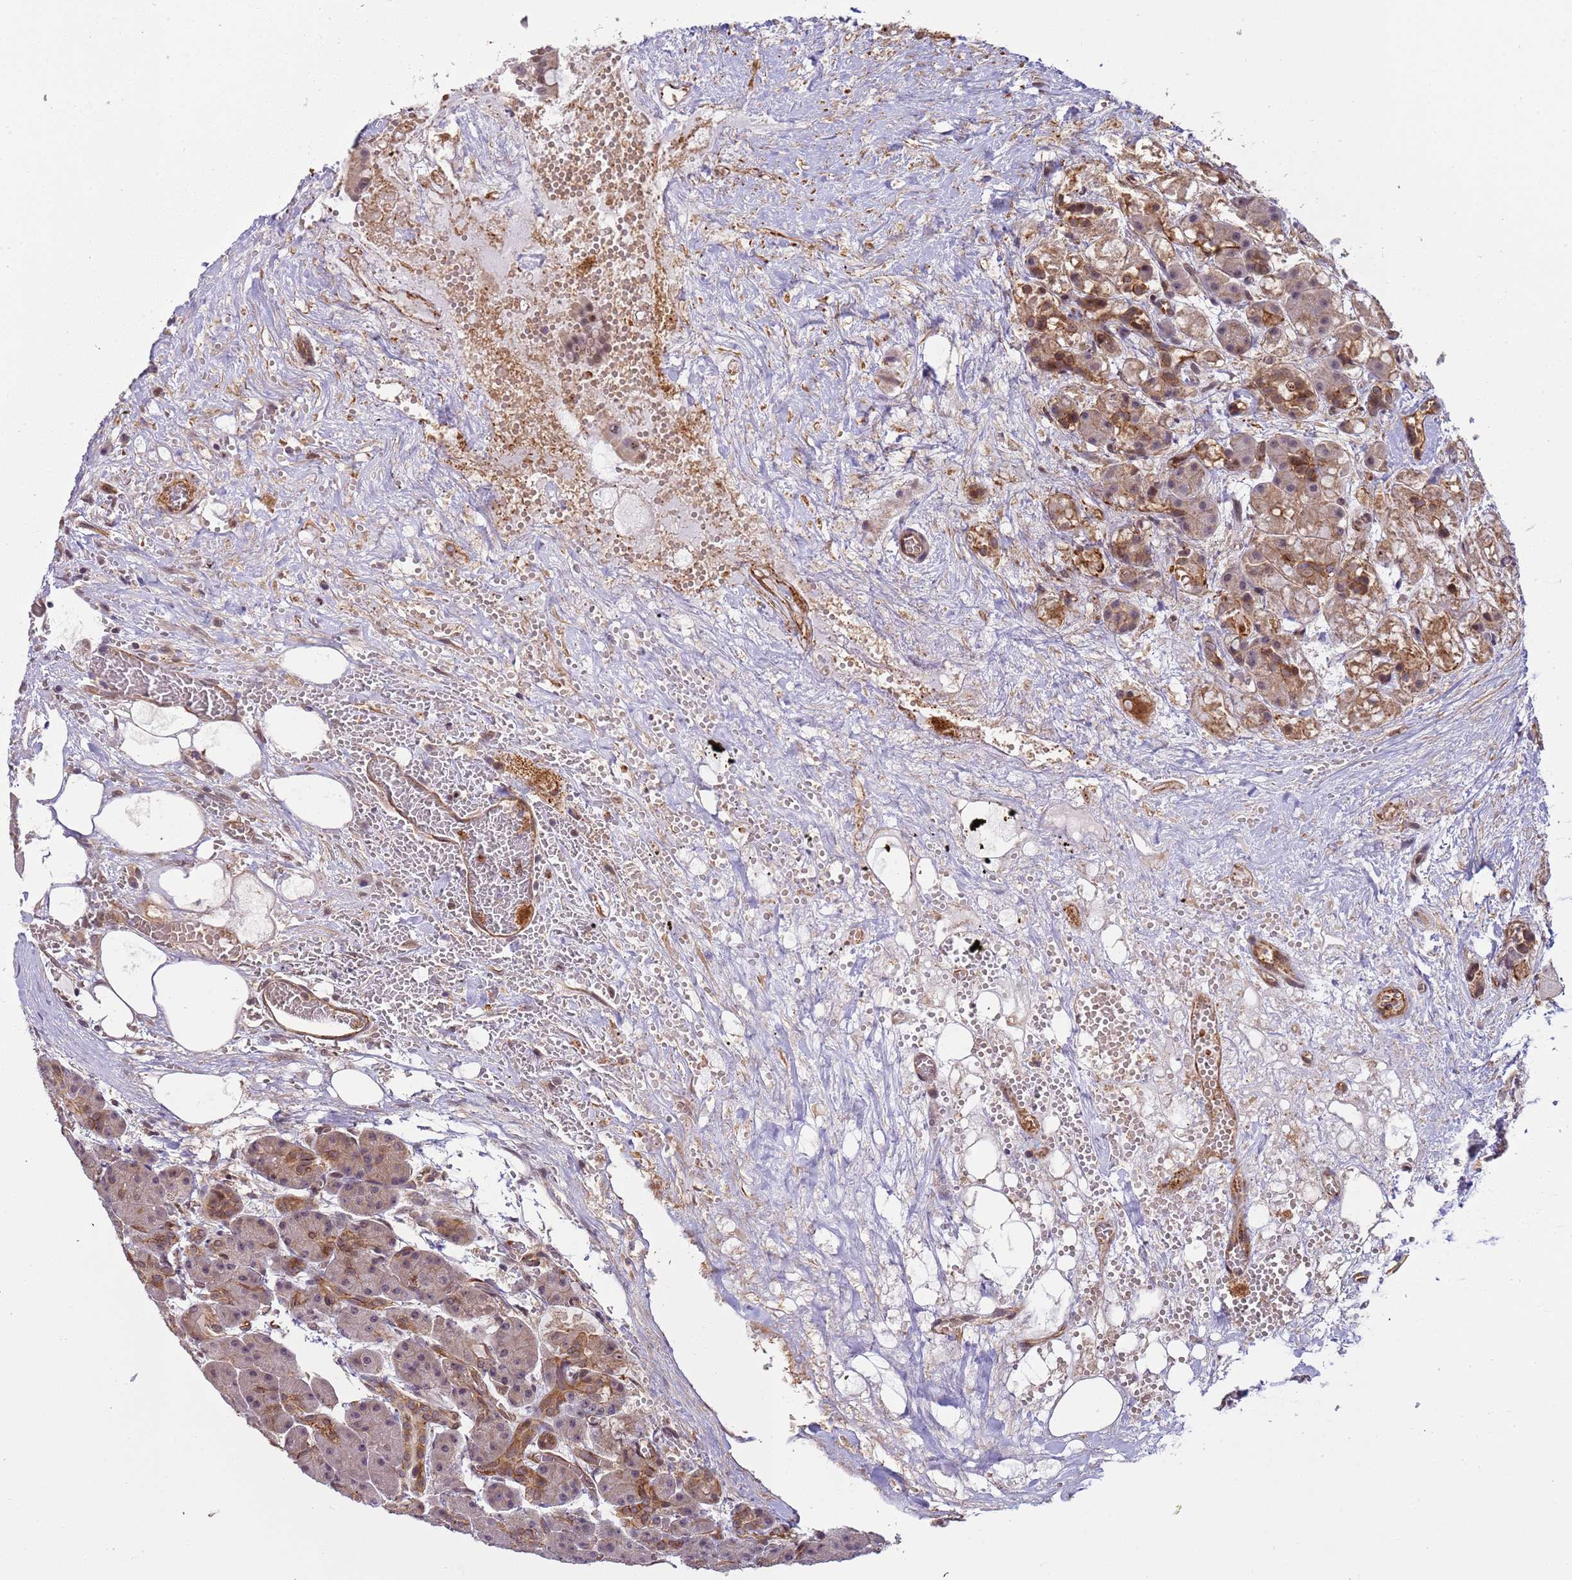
{"staining": {"intensity": "moderate", "quantity": "25%-75%", "location": "cytoplasmic/membranous,nuclear"}, "tissue": "pancreas", "cell_type": "Exocrine glandular cells", "image_type": "normal", "snomed": [{"axis": "morphology", "description": "Normal tissue, NOS"}, {"axis": "topography", "description": "Pancreas"}], "caption": "Immunohistochemical staining of benign human pancreas shows moderate cytoplasmic/membranous,nuclear protein expression in approximately 25%-75% of exocrine glandular cells. (DAB IHC with brightfield microscopy, high magnification).", "gene": "EMC2", "patient": {"sex": "male", "age": 63}}